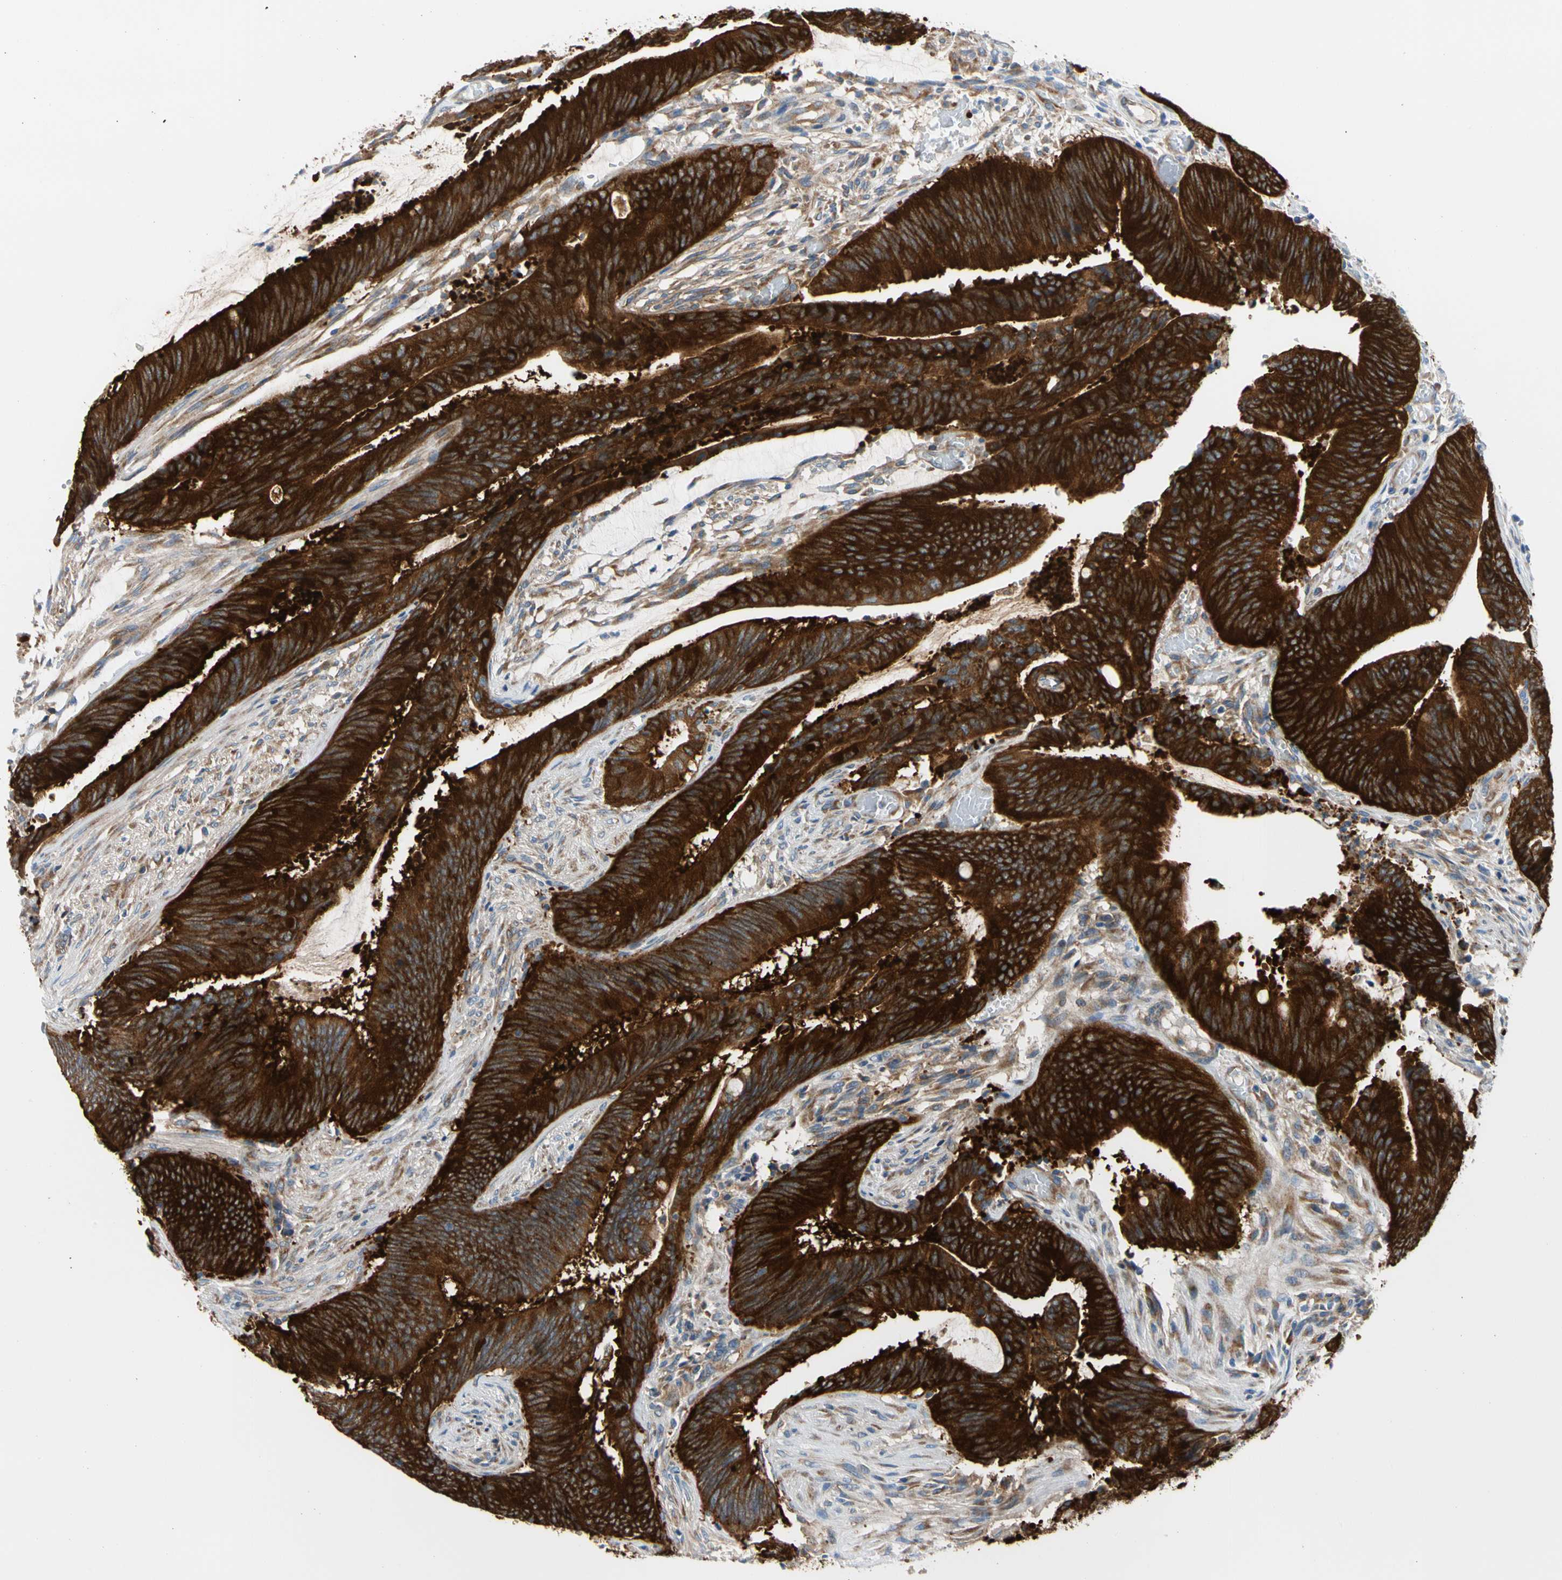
{"staining": {"intensity": "strong", "quantity": ">75%", "location": "cytoplasmic/membranous"}, "tissue": "colorectal cancer", "cell_type": "Tumor cells", "image_type": "cancer", "snomed": [{"axis": "morphology", "description": "Adenocarcinoma, NOS"}, {"axis": "topography", "description": "Rectum"}], "caption": "Colorectal adenocarcinoma was stained to show a protein in brown. There is high levels of strong cytoplasmic/membranous expression in approximately >75% of tumor cells.", "gene": "GPHN", "patient": {"sex": "female", "age": 66}}